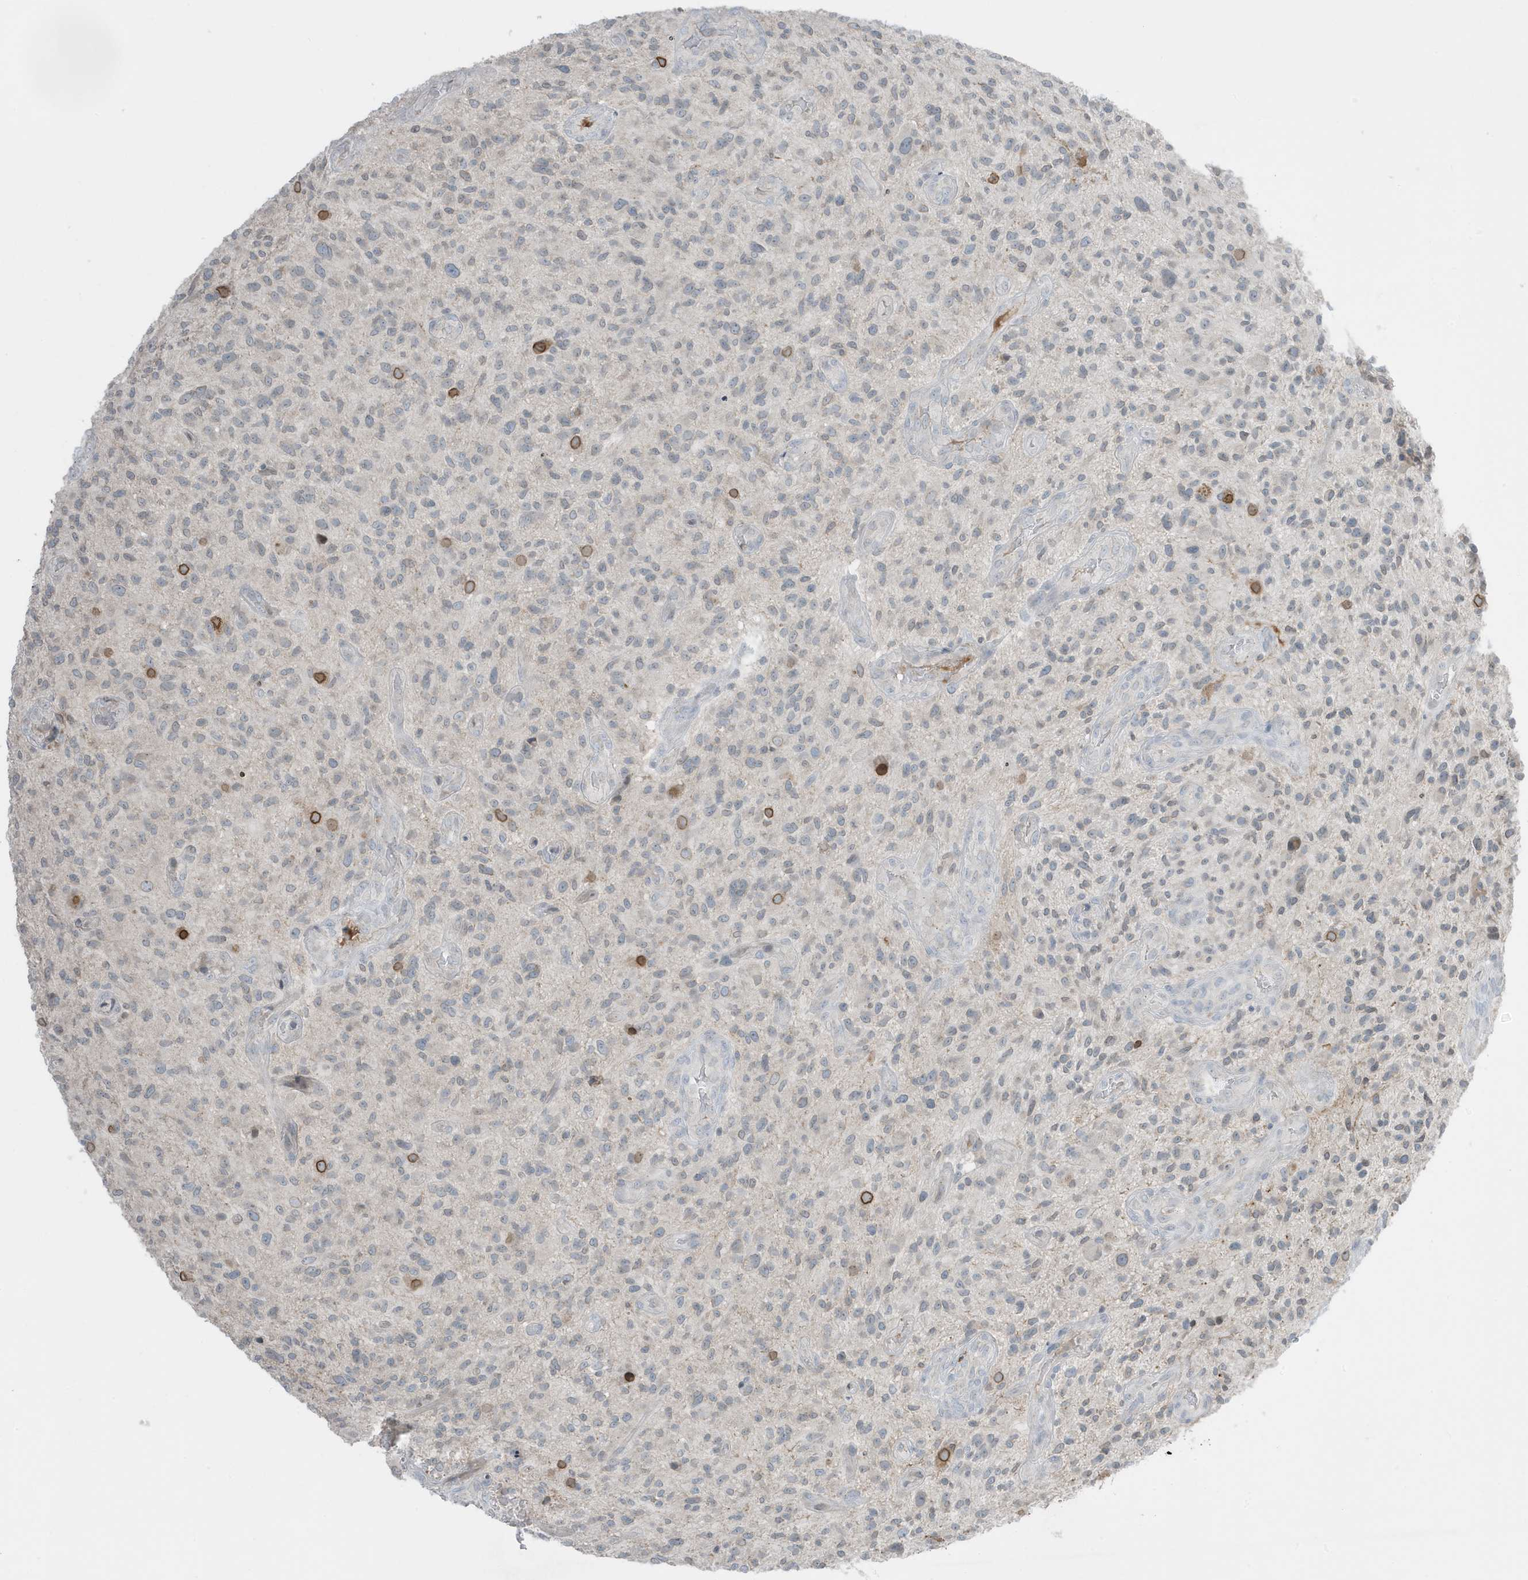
{"staining": {"intensity": "negative", "quantity": "none", "location": "none"}, "tissue": "glioma", "cell_type": "Tumor cells", "image_type": "cancer", "snomed": [{"axis": "morphology", "description": "Glioma, malignant, High grade"}, {"axis": "topography", "description": "Brain"}], "caption": "Protein analysis of malignant high-grade glioma displays no significant positivity in tumor cells. Brightfield microscopy of immunohistochemistry (IHC) stained with DAB (brown) and hematoxylin (blue), captured at high magnification.", "gene": "FNDC1", "patient": {"sex": "male", "age": 47}}